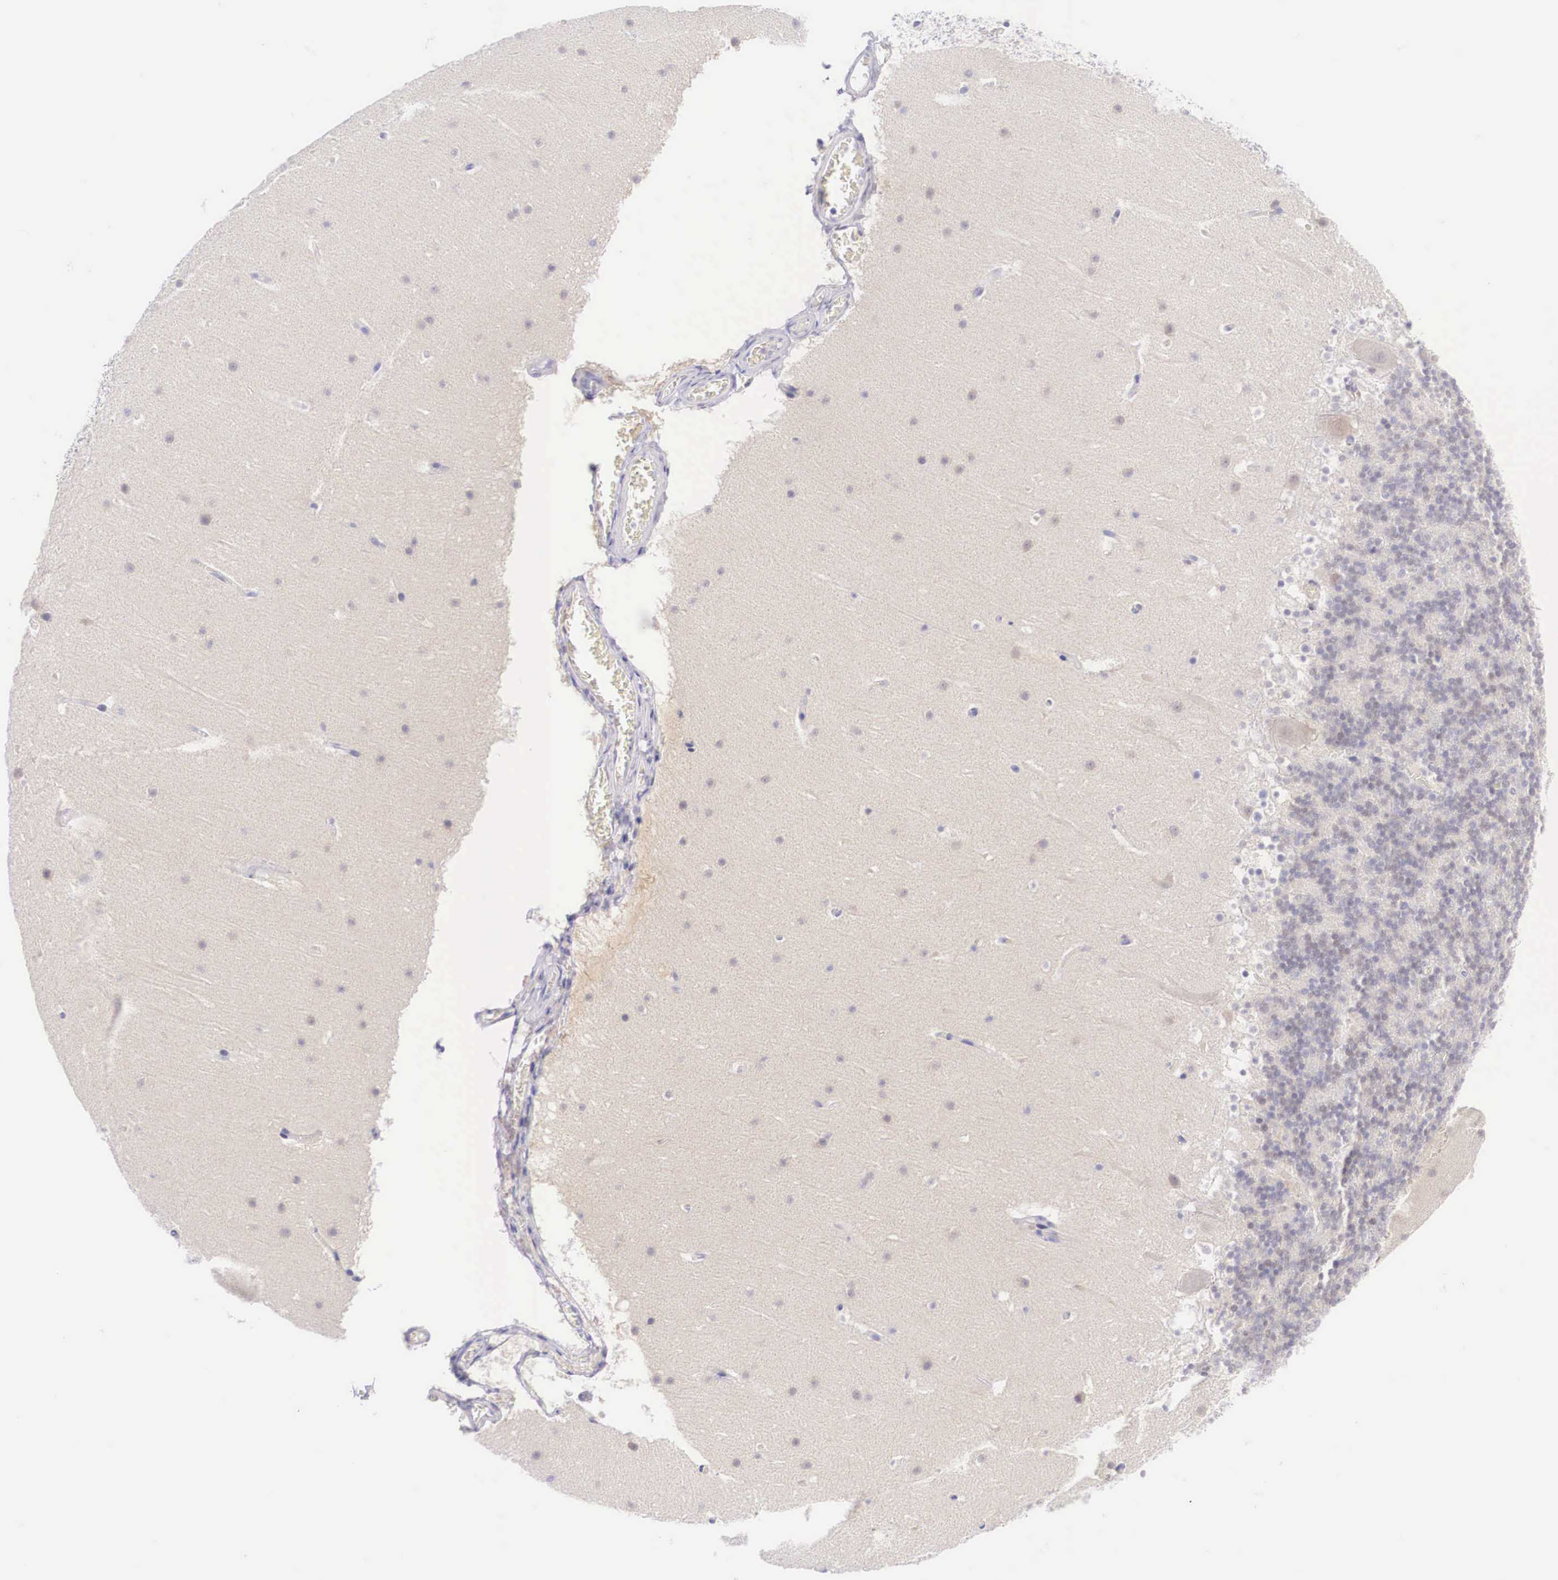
{"staining": {"intensity": "negative", "quantity": "none", "location": "none"}, "tissue": "cerebellum", "cell_type": "Cells in granular layer", "image_type": "normal", "snomed": [{"axis": "morphology", "description": "Normal tissue, NOS"}, {"axis": "topography", "description": "Cerebellum"}], "caption": "Immunohistochemistry micrograph of normal cerebellum: cerebellum stained with DAB exhibits no significant protein positivity in cells in granular layer.", "gene": "BCL6", "patient": {"sex": "male", "age": 45}}